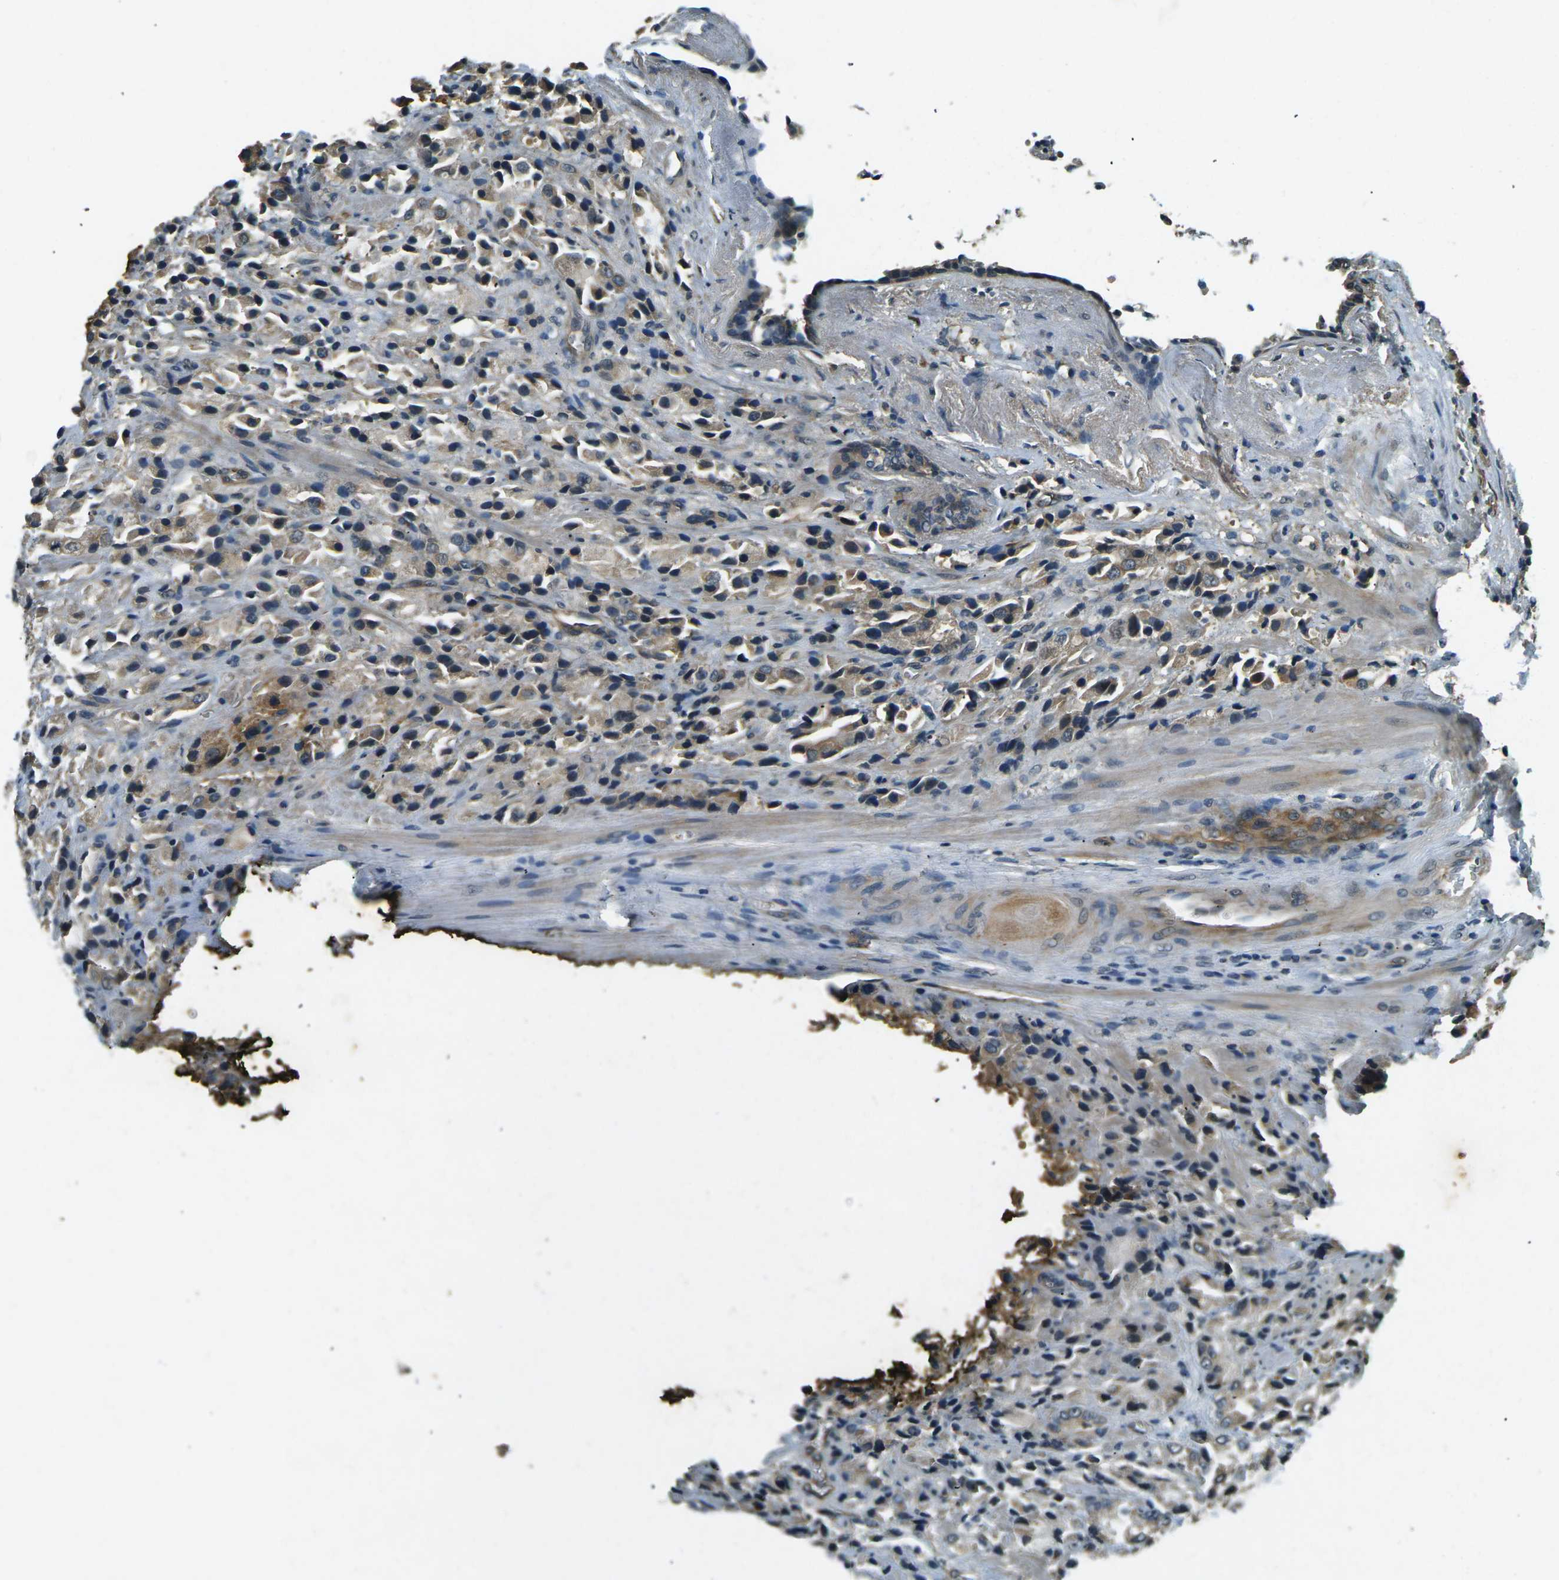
{"staining": {"intensity": "weak", "quantity": ">75%", "location": "cytoplasmic/membranous"}, "tissue": "prostate cancer", "cell_type": "Tumor cells", "image_type": "cancer", "snomed": [{"axis": "morphology", "description": "Adenocarcinoma, High grade"}, {"axis": "topography", "description": "Prostate"}], "caption": "The histopathology image displays staining of prostate cancer (adenocarcinoma (high-grade)), revealing weak cytoplasmic/membranous protein staining (brown color) within tumor cells.", "gene": "PDE2A", "patient": {"sex": "male", "age": 70}}